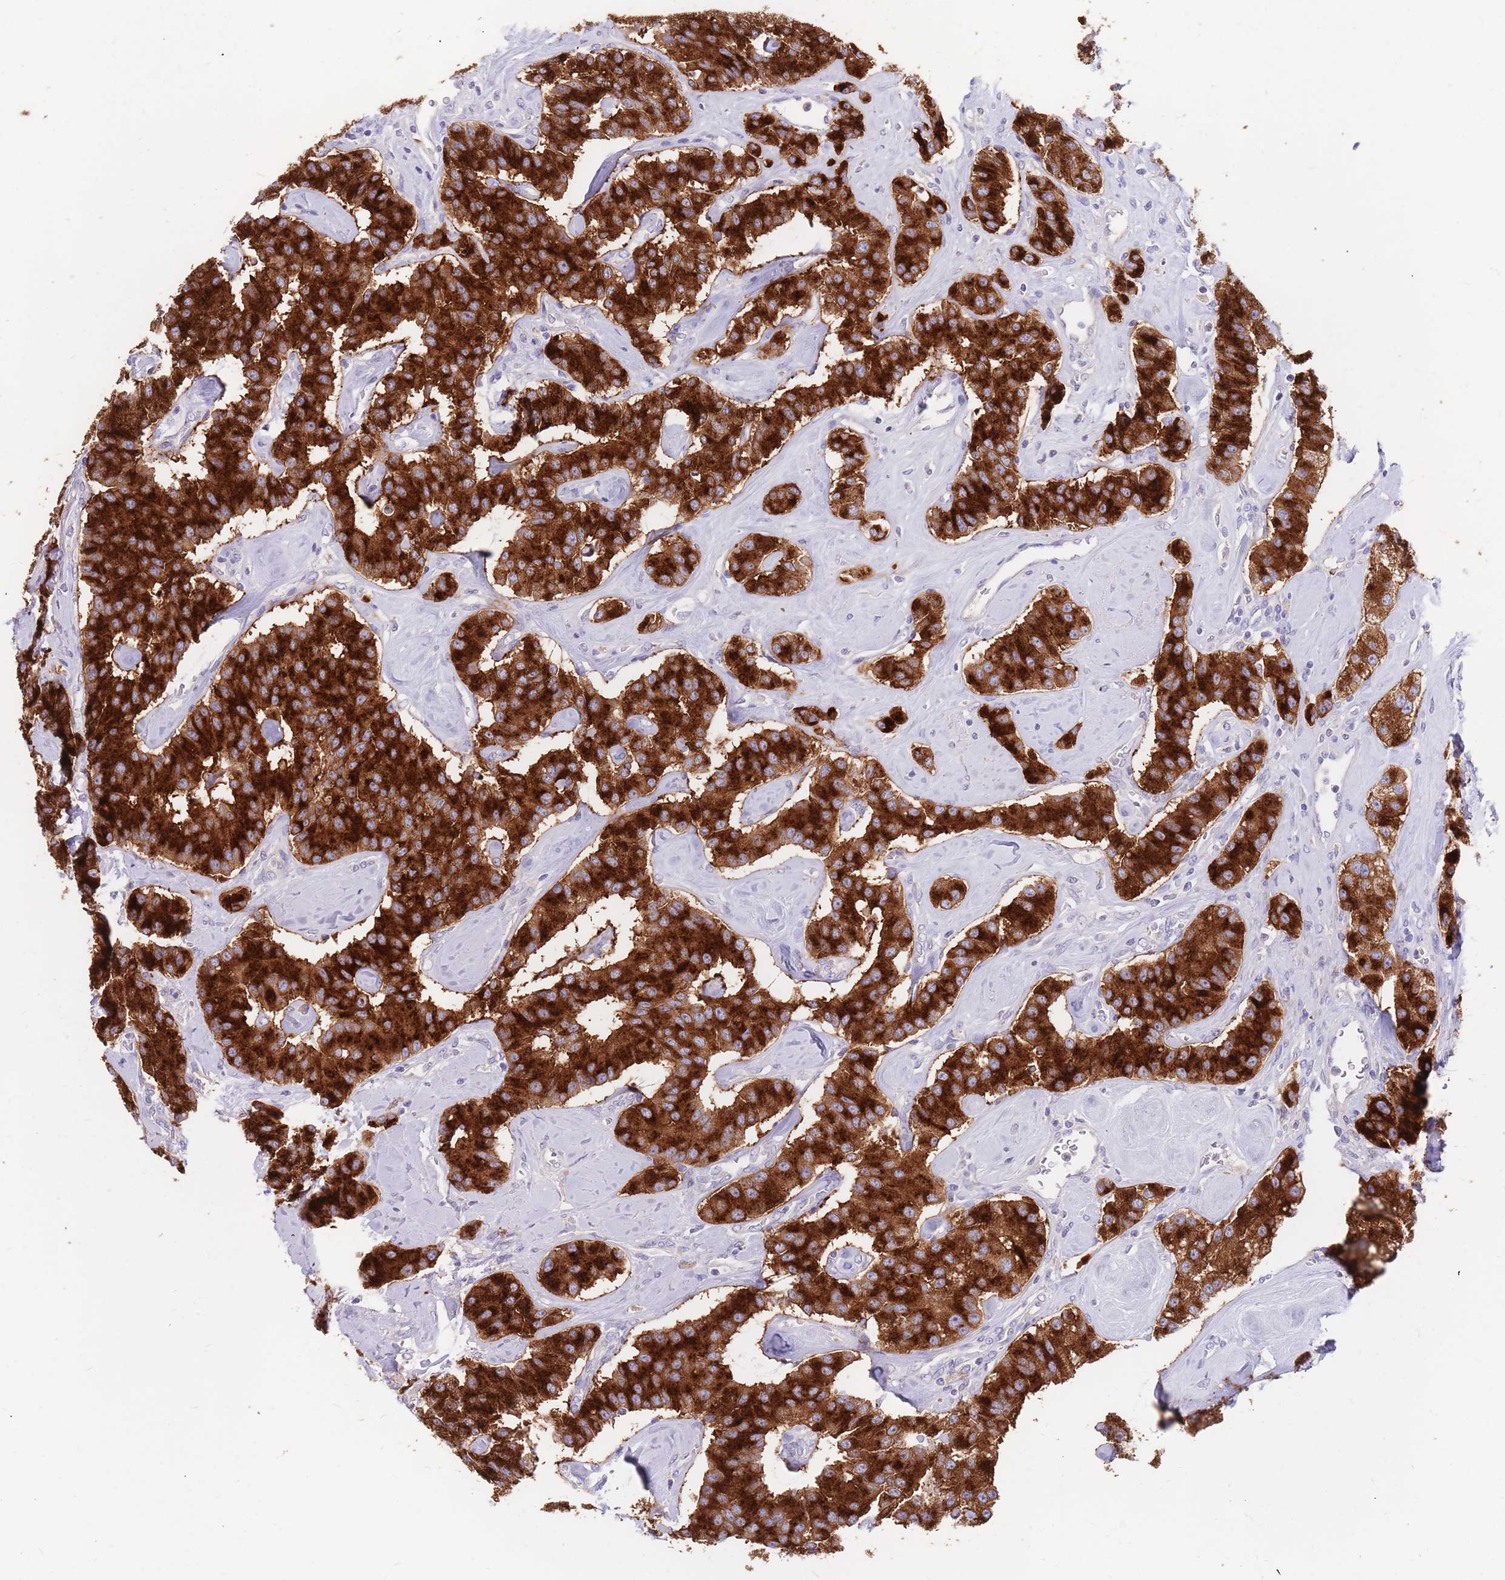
{"staining": {"intensity": "strong", "quantity": ">75%", "location": "cytoplasmic/membranous"}, "tissue": "carcinoid", "cell_type": "Tumor cells", "image_type": "cancer", "snomed": [{"axis": "morphology", "description": "Carcinoid, malignant, NOS"}, {"axis": "topography", "description": "Pancreas"}], "caption": "The photomicrograph demonstrates immunohistochemical staining of malignant carcinoid. There is strong cytoplasmic/membranous expression is present in about >75% of tumor cells. The staining was performed using DAB, with brown indicating positive protein expression. Nuclei are stained blue with hematoxylin.", "gene": "BORCS5", "patient": {"sex": "male", "age": 41}}